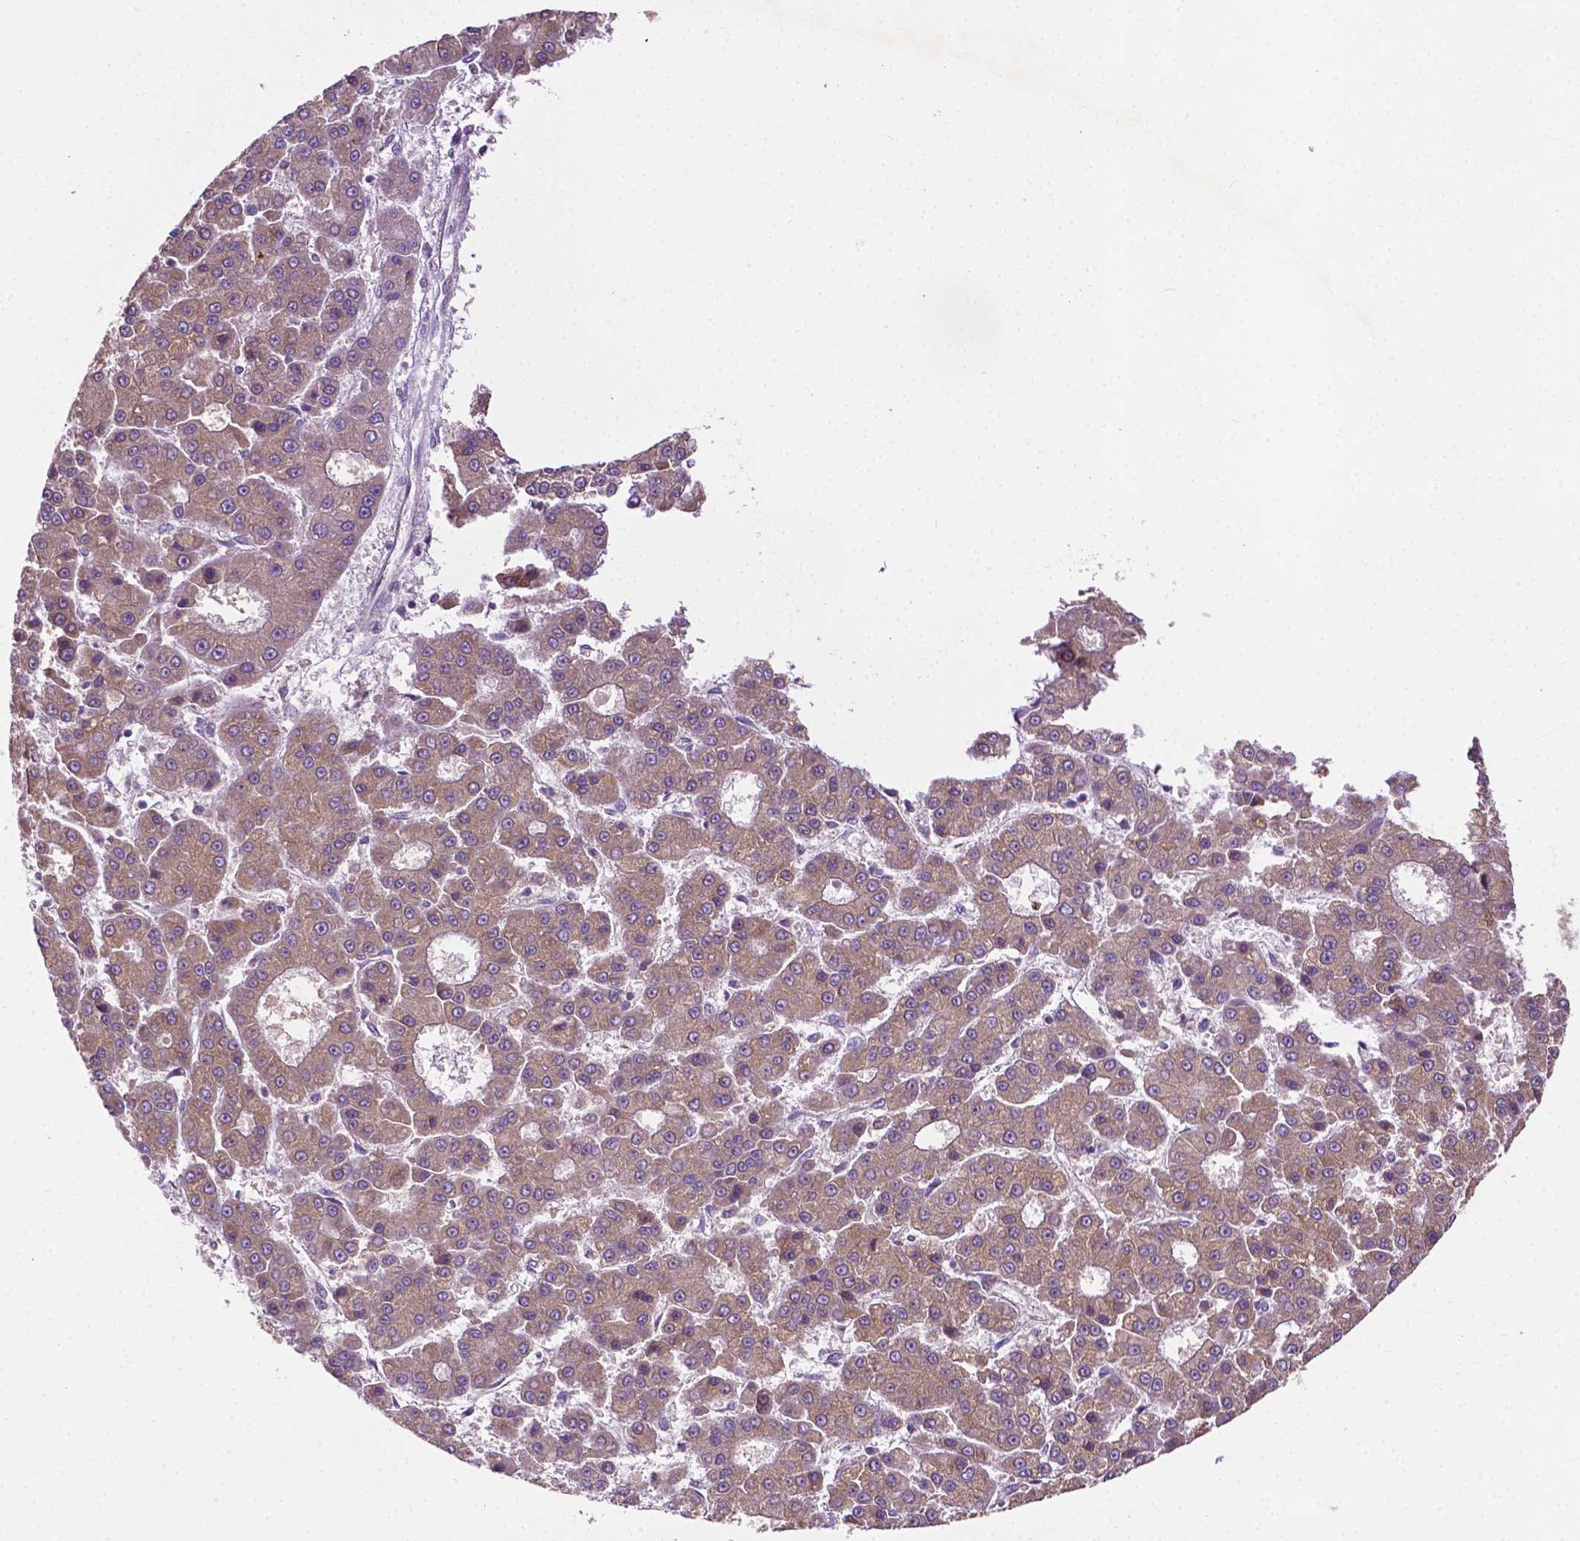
{"staining": {"intensity": "moderate", "quantity": ">75%", "location": "cytoplasmic/membranous"}, "tissue": "liver cancer", "cell_type": "Tumor cells", "image_type": "cancer", "snomed": [{"axis": "morphology", "description": "Carcinoma, Hepatocellular, NOS"}, {"axis": "topography", "description": "Liver"}], "caption": "Protein expression analysis of liver cancer (hepatocellular carcinoma) shows moderate cytoplasmic/membranous expression in approximately >75% of tumor cells. (DAB (3,3'-diaminobenzidine) IHC with brightfield microscopy, high magnification).", "gene": "ILVBL", "patient": {"sex": "male", "age": 70}}